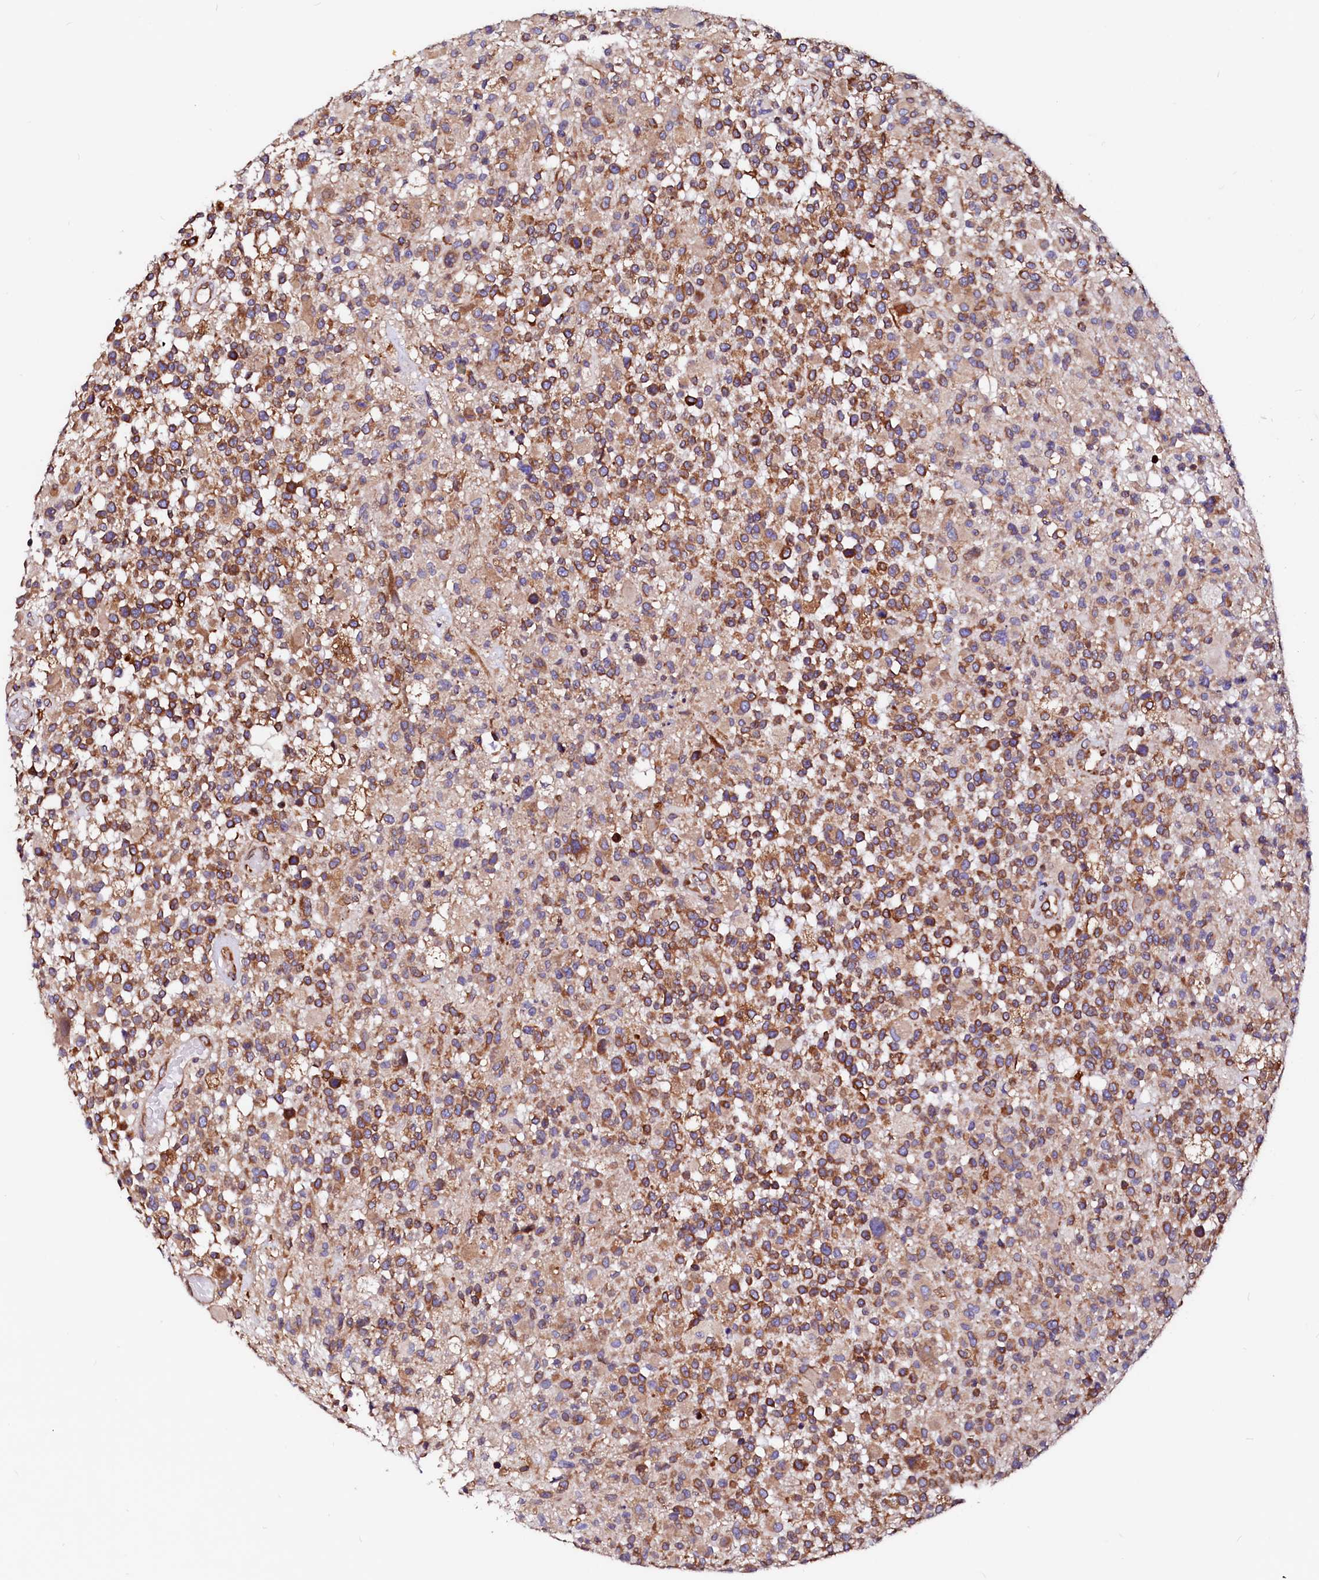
{"staining": {"intensity": "moderate", "quantity": ">75%", "location": "cytoplasmic/membranous"}, "tissue": "glioma", "cell_type": "Tumor cells", "image_type": "cancer", "snomed": [{"axis": "morphology", "description": "Glioma, malignant, High grade"}, {"axis": "morphology", "description": "Glioblastoma, NOS"}, {"axis": "topography", "description": "Brain"}], "caption": "The histopathology image reveals a brown stain indicating the presence of a protein in the cytoplasmic/membranous of tumor cells in malignant high-grade glioma.", "gene": "DERL1", "patient": {"sex": "male", "age": 60}}